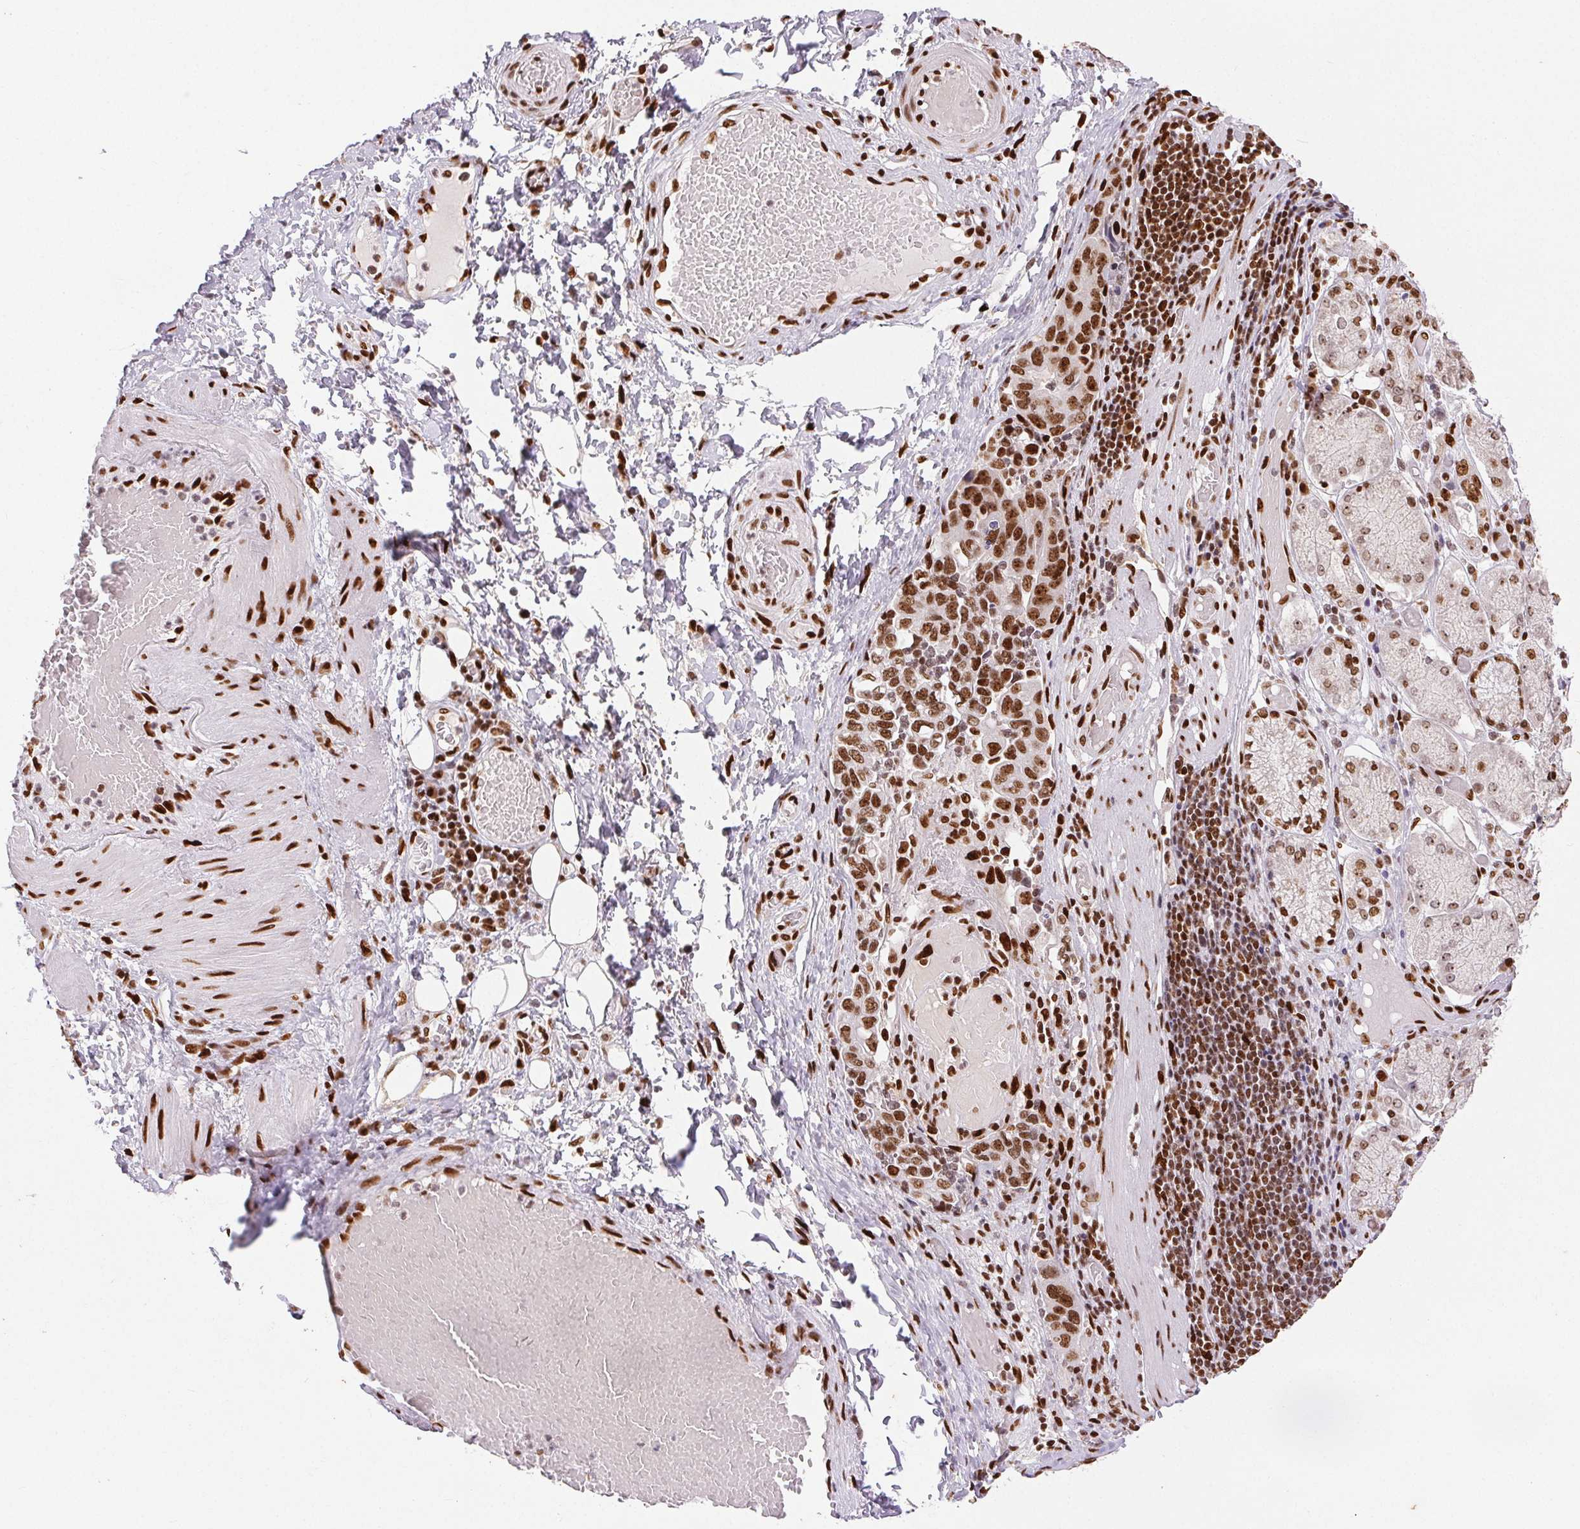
{"staining": {"intensity": "moderate", "quantity": ">75%", "location": "nuclear"}, "tissue": "stomach cancer", "cell_type": "Tumor cells", "image_type": "cancer", "snomed": [{"axis": "morphology", "description": "Adenocarcinoma, NOS"}, {"axis": "topography", "description": "Stomach, upper"}, {"axis": "topography", "description": "Stomach"}], "caption": "Brown immunohistochemical staining in human stomach adenocarcinoma demonstrates moderate nuclear positivity in approximately >75% of tumor cells. Immunohistochemistry stains the protein of interest in brown and the nuclei are stained blue.", "gene": "ZNF80", "patient": {"sex": "male", "age": 62}}